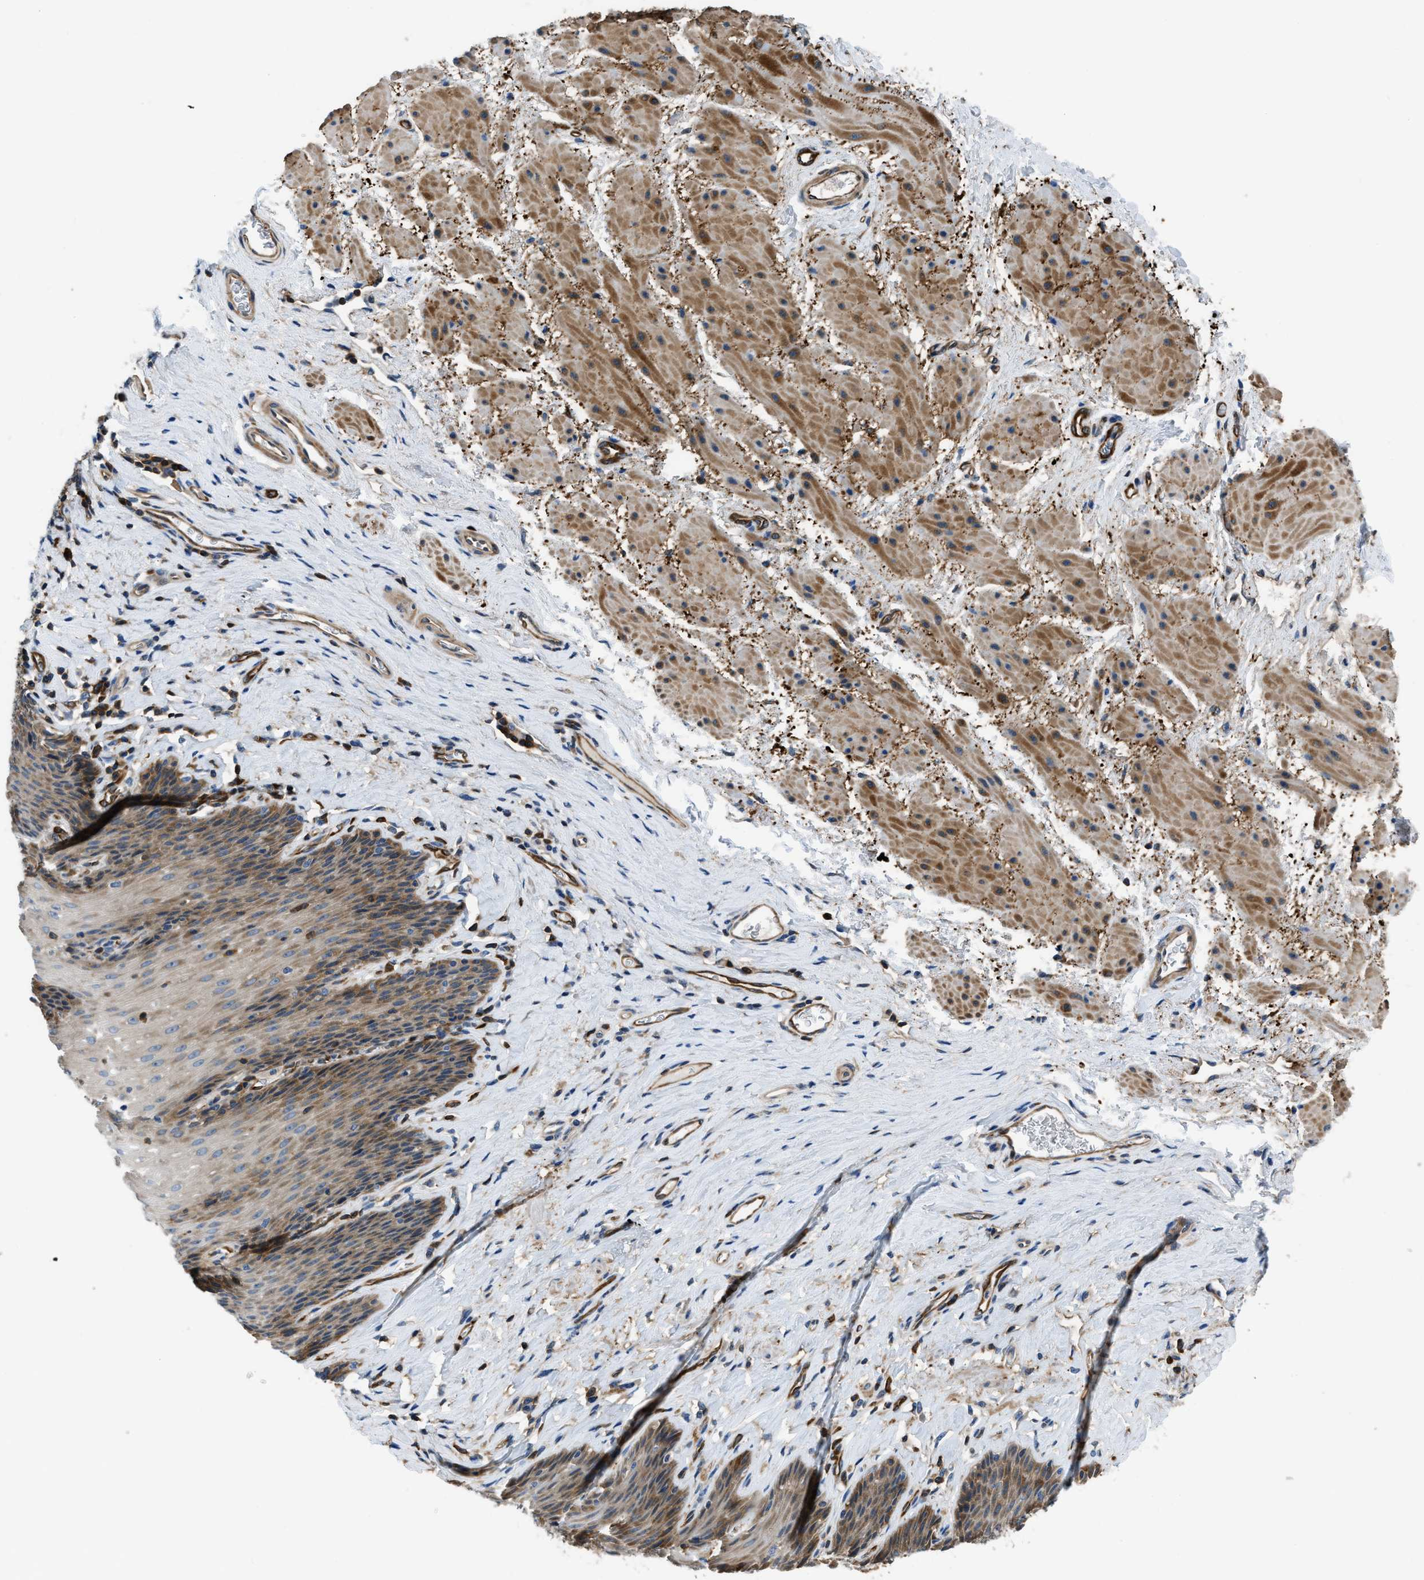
{"staining": {"intensity": "moderate", "quantity": "25%-75%", "location": "cytoplasmic/membranous"}, "tissue": "esophagus", "cell_type": "Squamous epithelial cells", "image_type": "normal", "snomed": [{"axis": "morphology", "description": "Normal tissue, NOS"}, {"axis": "topography", "description": "Esophagus"}], "caption": "A photomicrograph of human esophagus stained for a protein displays moderate cytoplasmic/membranous brown staining in squamous epithelial cells. The staining is performed using DAB (3,3'-diaminobenzidine) brown chromogen to label protein expression. The nuclei are counter-stained blue using hematoxylin.", "gene": "PFKP", "patient": {"sex": "female", "age": 61}}